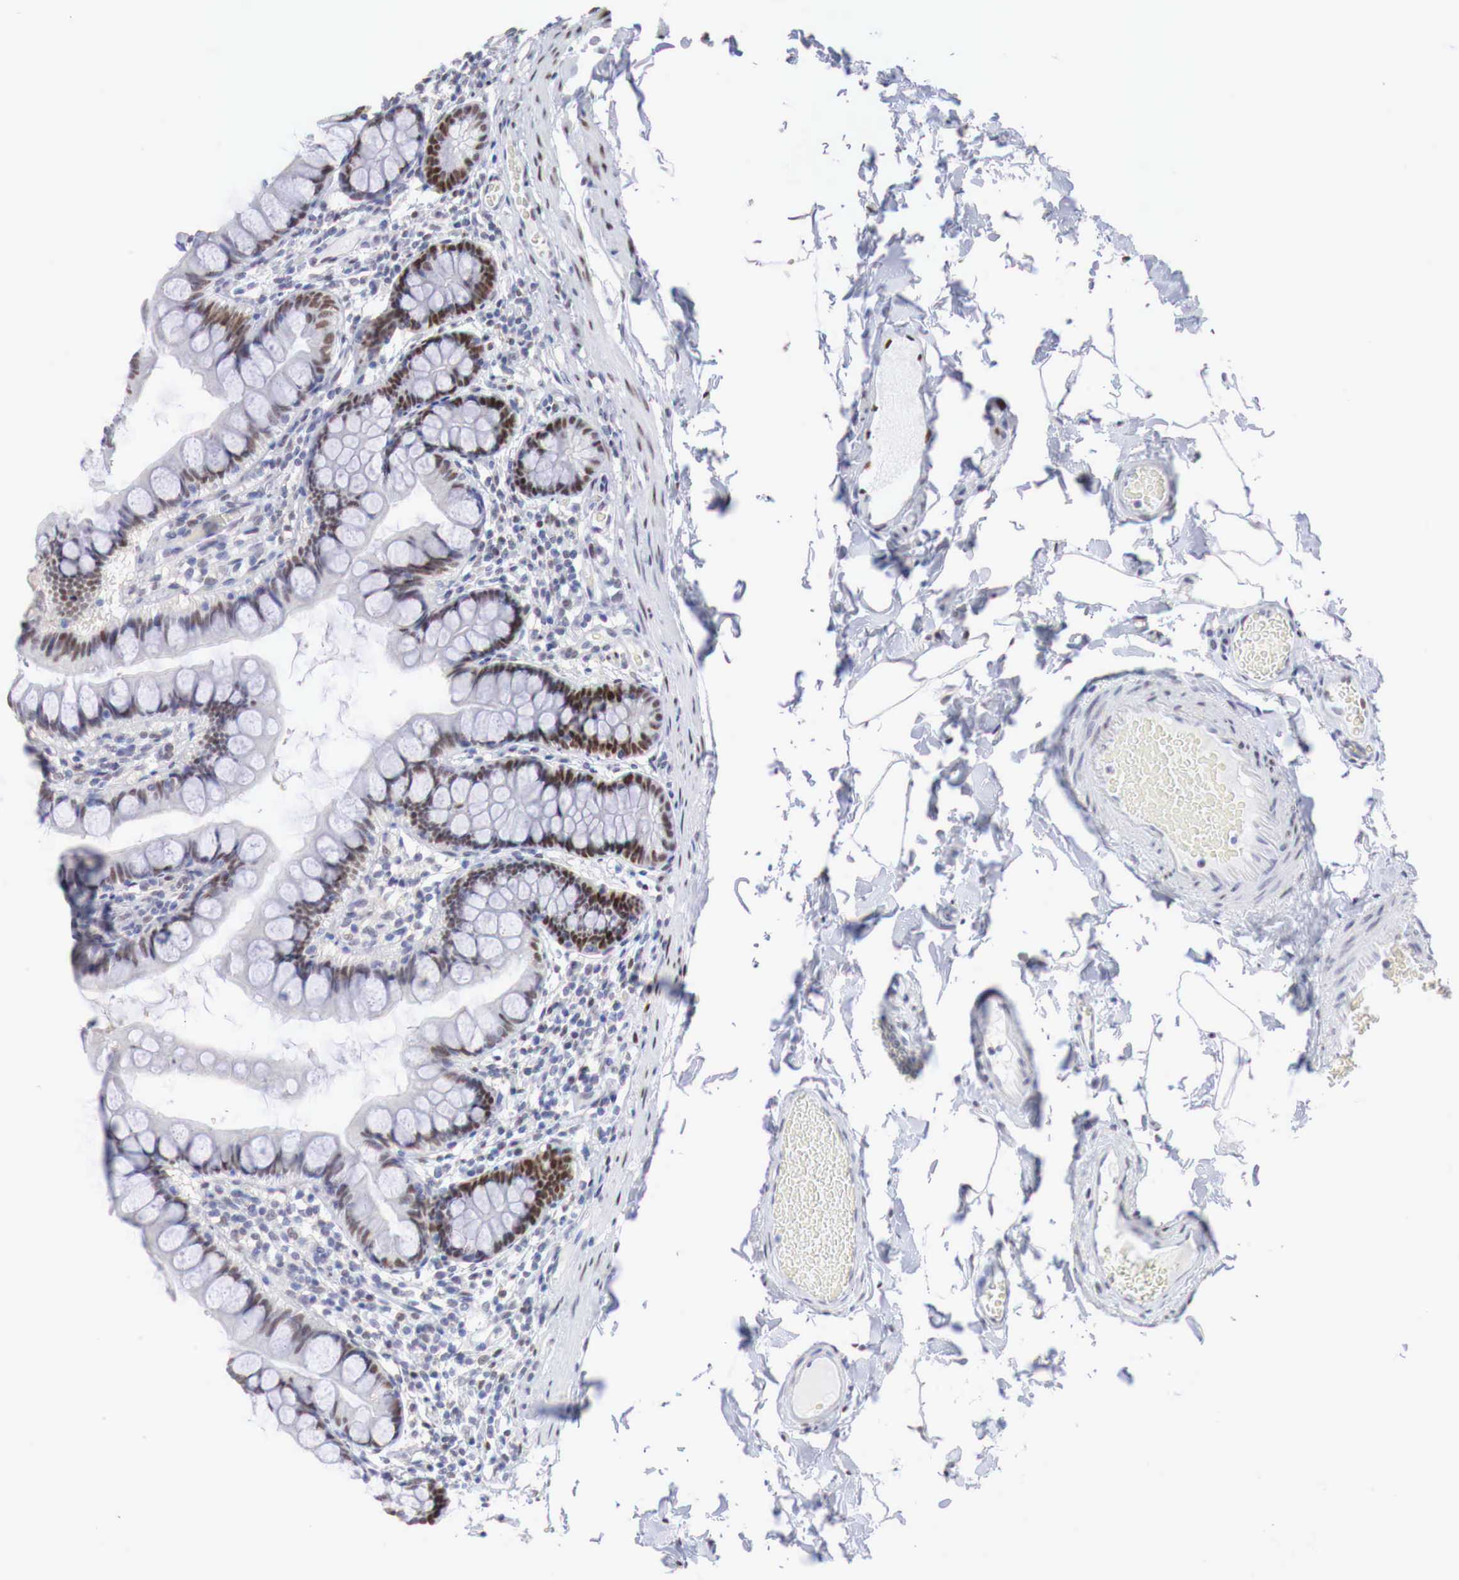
{"staining": {"intensity": "negative", "quantity": "none", "location": "none"}, "tissue": "colon", "cell_type": "Endothelial cells", "image_type": "normal", "snomed": [{"axis": "morphology", "description": "Normal tissue, NOS"}, {"axis": "topography", "description": "Colon"}], "caption": "Endothelial cells show no significant staining in unremarkable colon.", "gene": "FOXP2", "patient": {"sex": "male", "age": 54}}